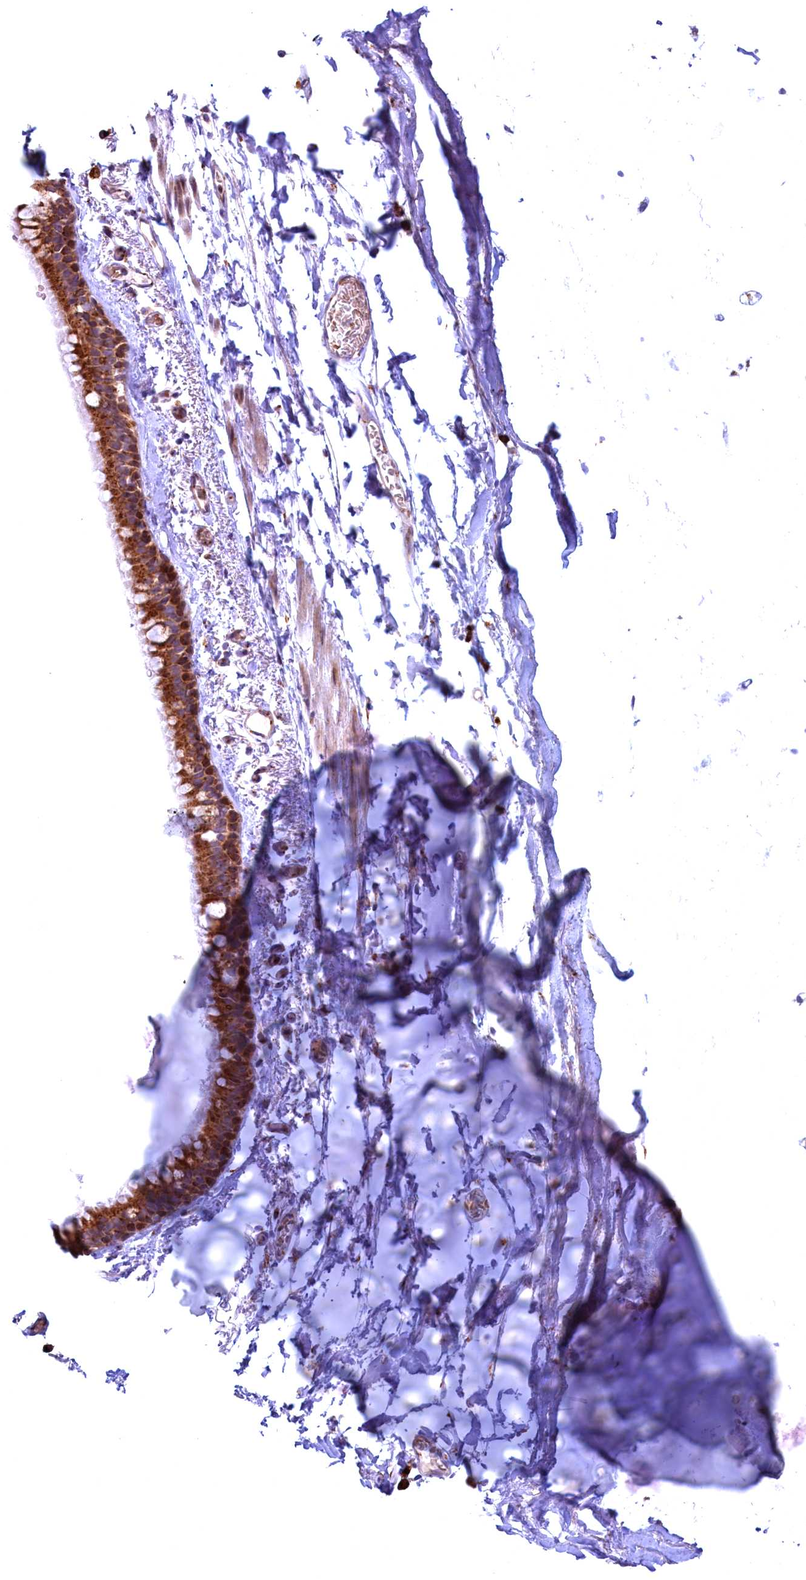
{"staining": {"intensity": "strong", "quantity": ">75%", "location": "cytoplasmic/membranous"}, "tissue": "bronchus", "cell_type": "Respiratory epithelial cells", "image_type": "normal", "snomed": [{"axis": "morphology", "description": "Normal tissue, NOS"}, {"axis": "topography", "description": "Cartilage tissue"}], "caption": "Immunohistochemistry (DAB) staining of normal bronchus demonstrates strong cytoplasmic/membranous protein positivity in about >75% of respiratory epithelial cells.", "gene": "BLVRB", "patient": {"sex": "male", "age": 63}}